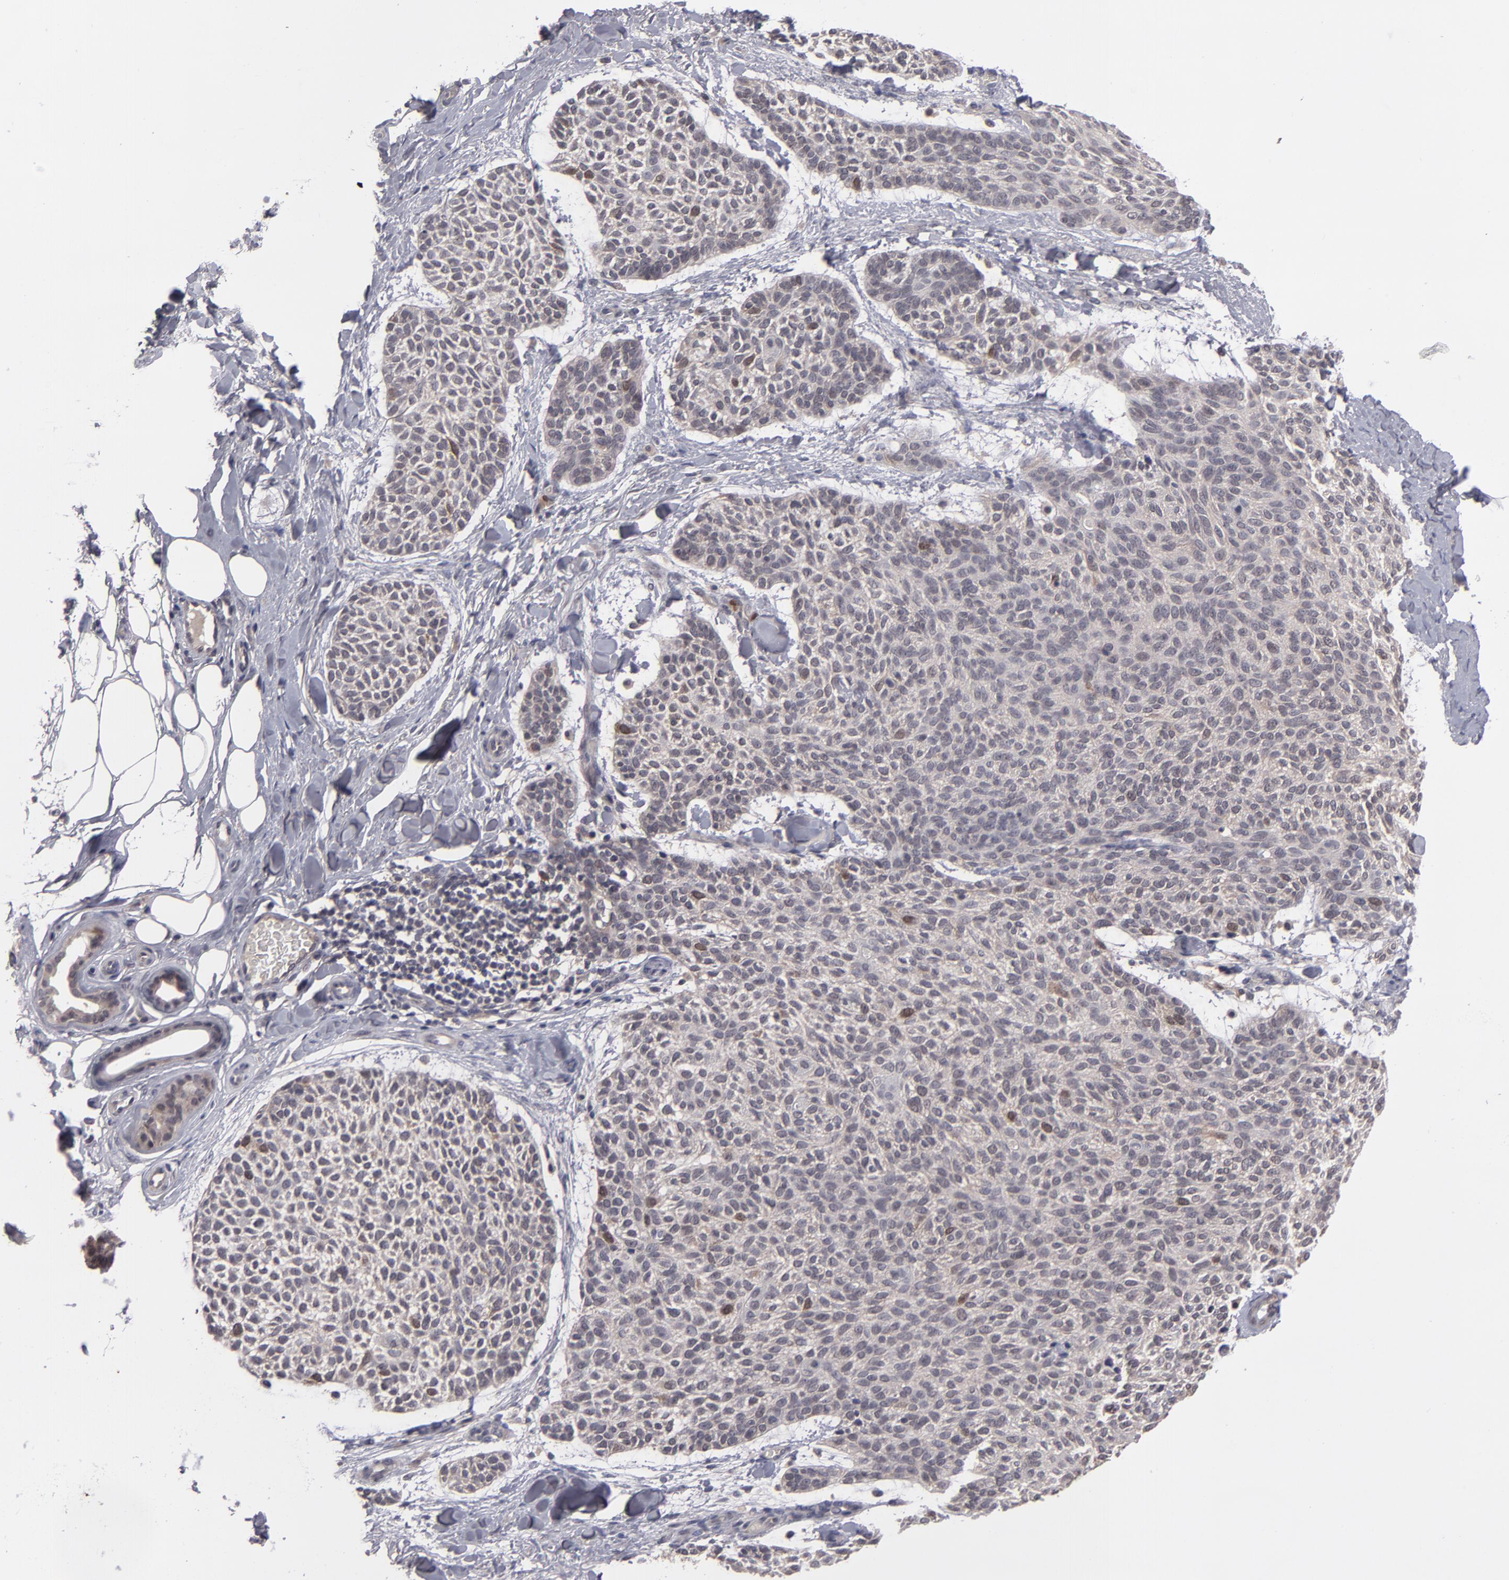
{"staining": {"intensity": "weak", "quantity": "<25%", "location": "cytoplasmic/membranous,nuclear"}, "tissue": "skin cancer", "cell_type": "Tumor cells", "image_type": "cancer", "snomed": [{"axis": "morphology", "description": "Normal tissue, NOS"}, {"axis": "morphology", "description": "Basal cell carcinoma"}, {"axis": "topography", "description": "Skin"}], "caption": "An IHC histopathology image of basal cell carcinoma (skin) is shown. There is no staining in tumor cells of basal cell carcinoma (skin).", "gene": "TYMS", "patient": {"sex": "female", "age": 70}}